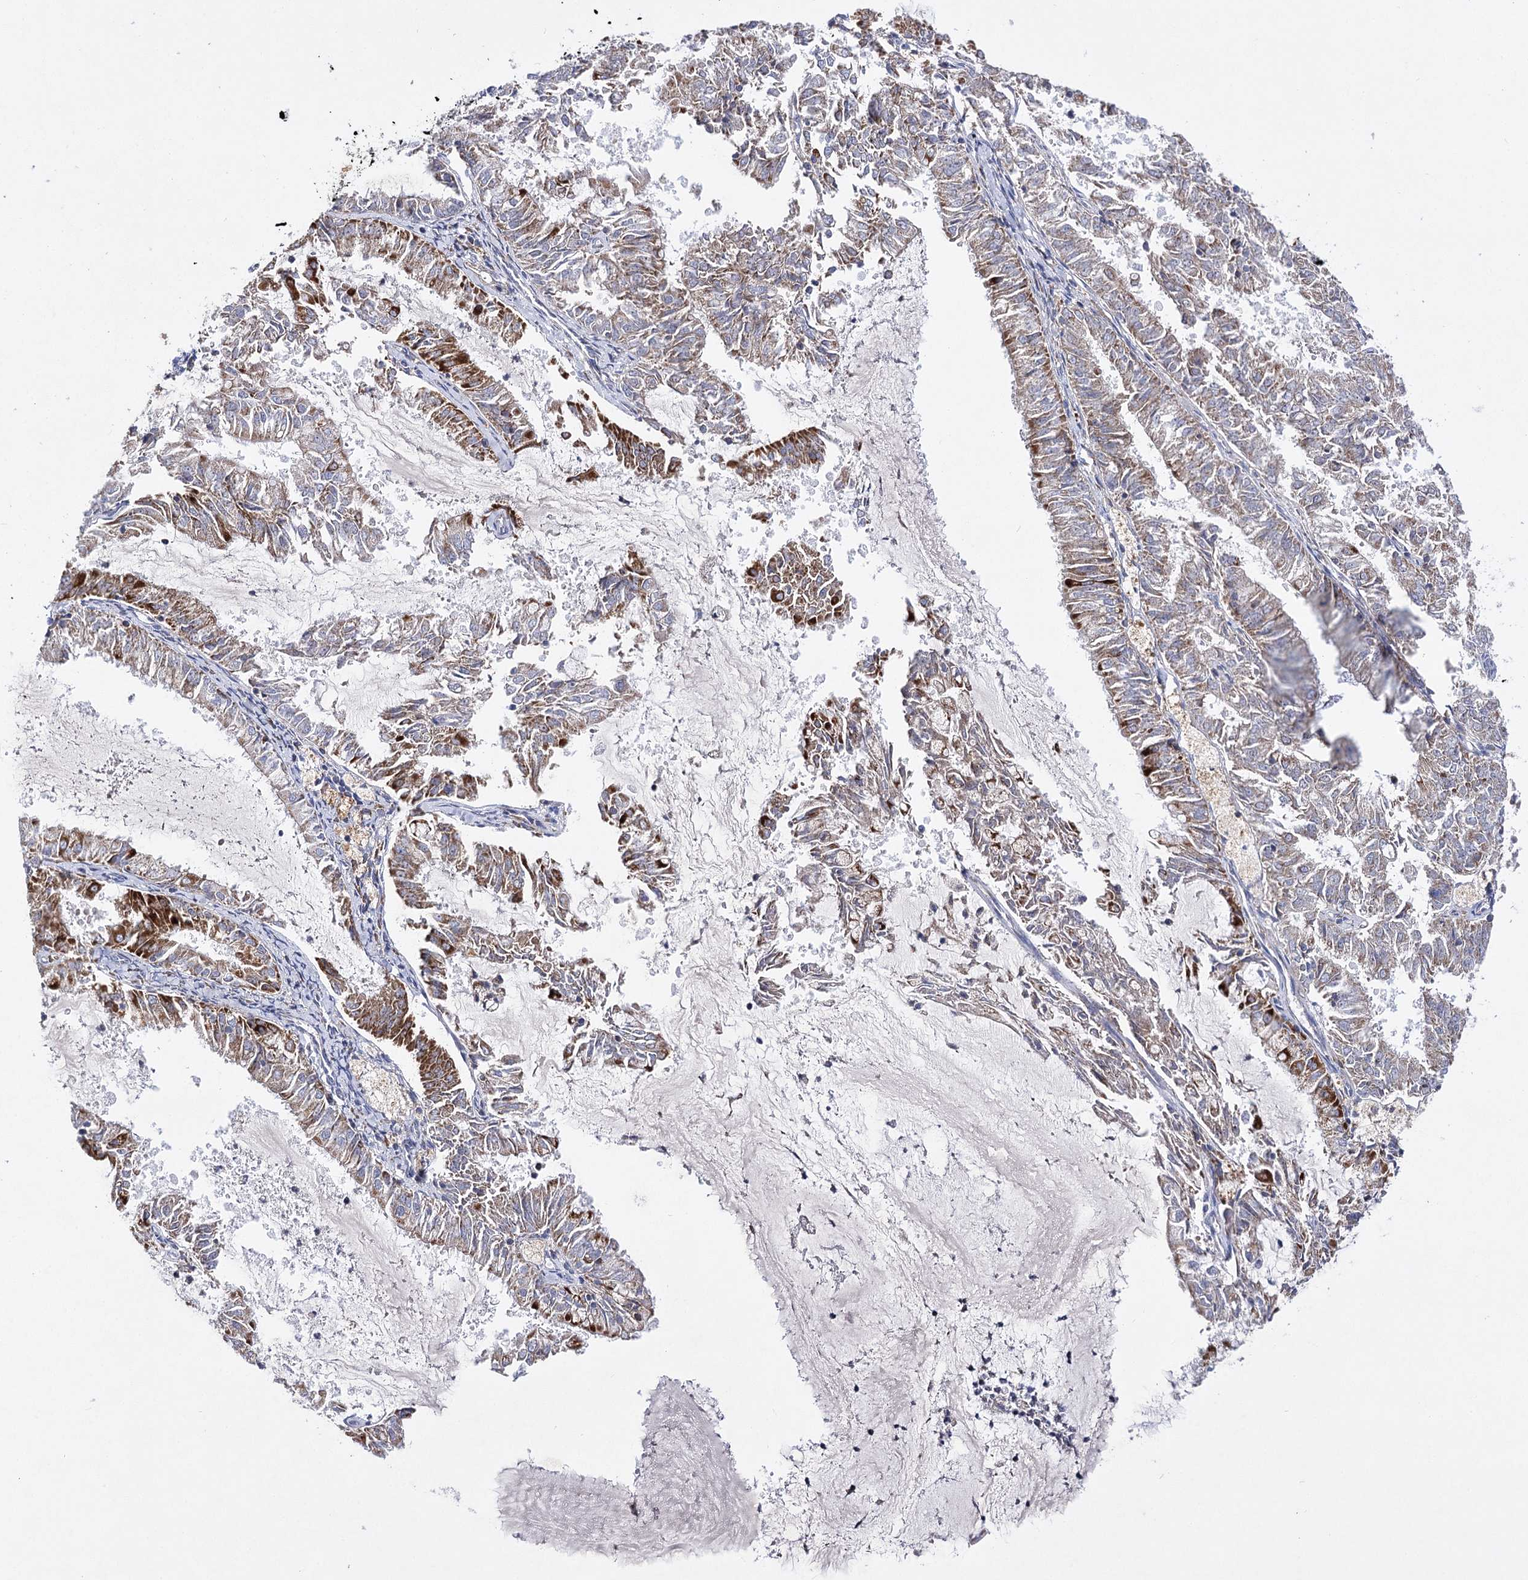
{"staining": {"intensity": "moderate", "quantity": "<25%", "location": "cytoplasmic/membranous"}, "tissue": "endometrial cancer", "cell_type": "Tumor cells", "image_type": "cancer", "snomed": [{"axis": "morphology", "description": "Adenocarcinoma, NOS"}, {"axis": "topography", "description": "Endometrium"}], "caption": "The micrograph exhibits immunohistochemical staining of endometrial cancer (adenocarcinoma). There is moderate cytoplasmic/membranous staining is appreciated in approximately <25% of tumor cells.", "gene": "COX15", "patient": {"sex": "female", "age": 57}}